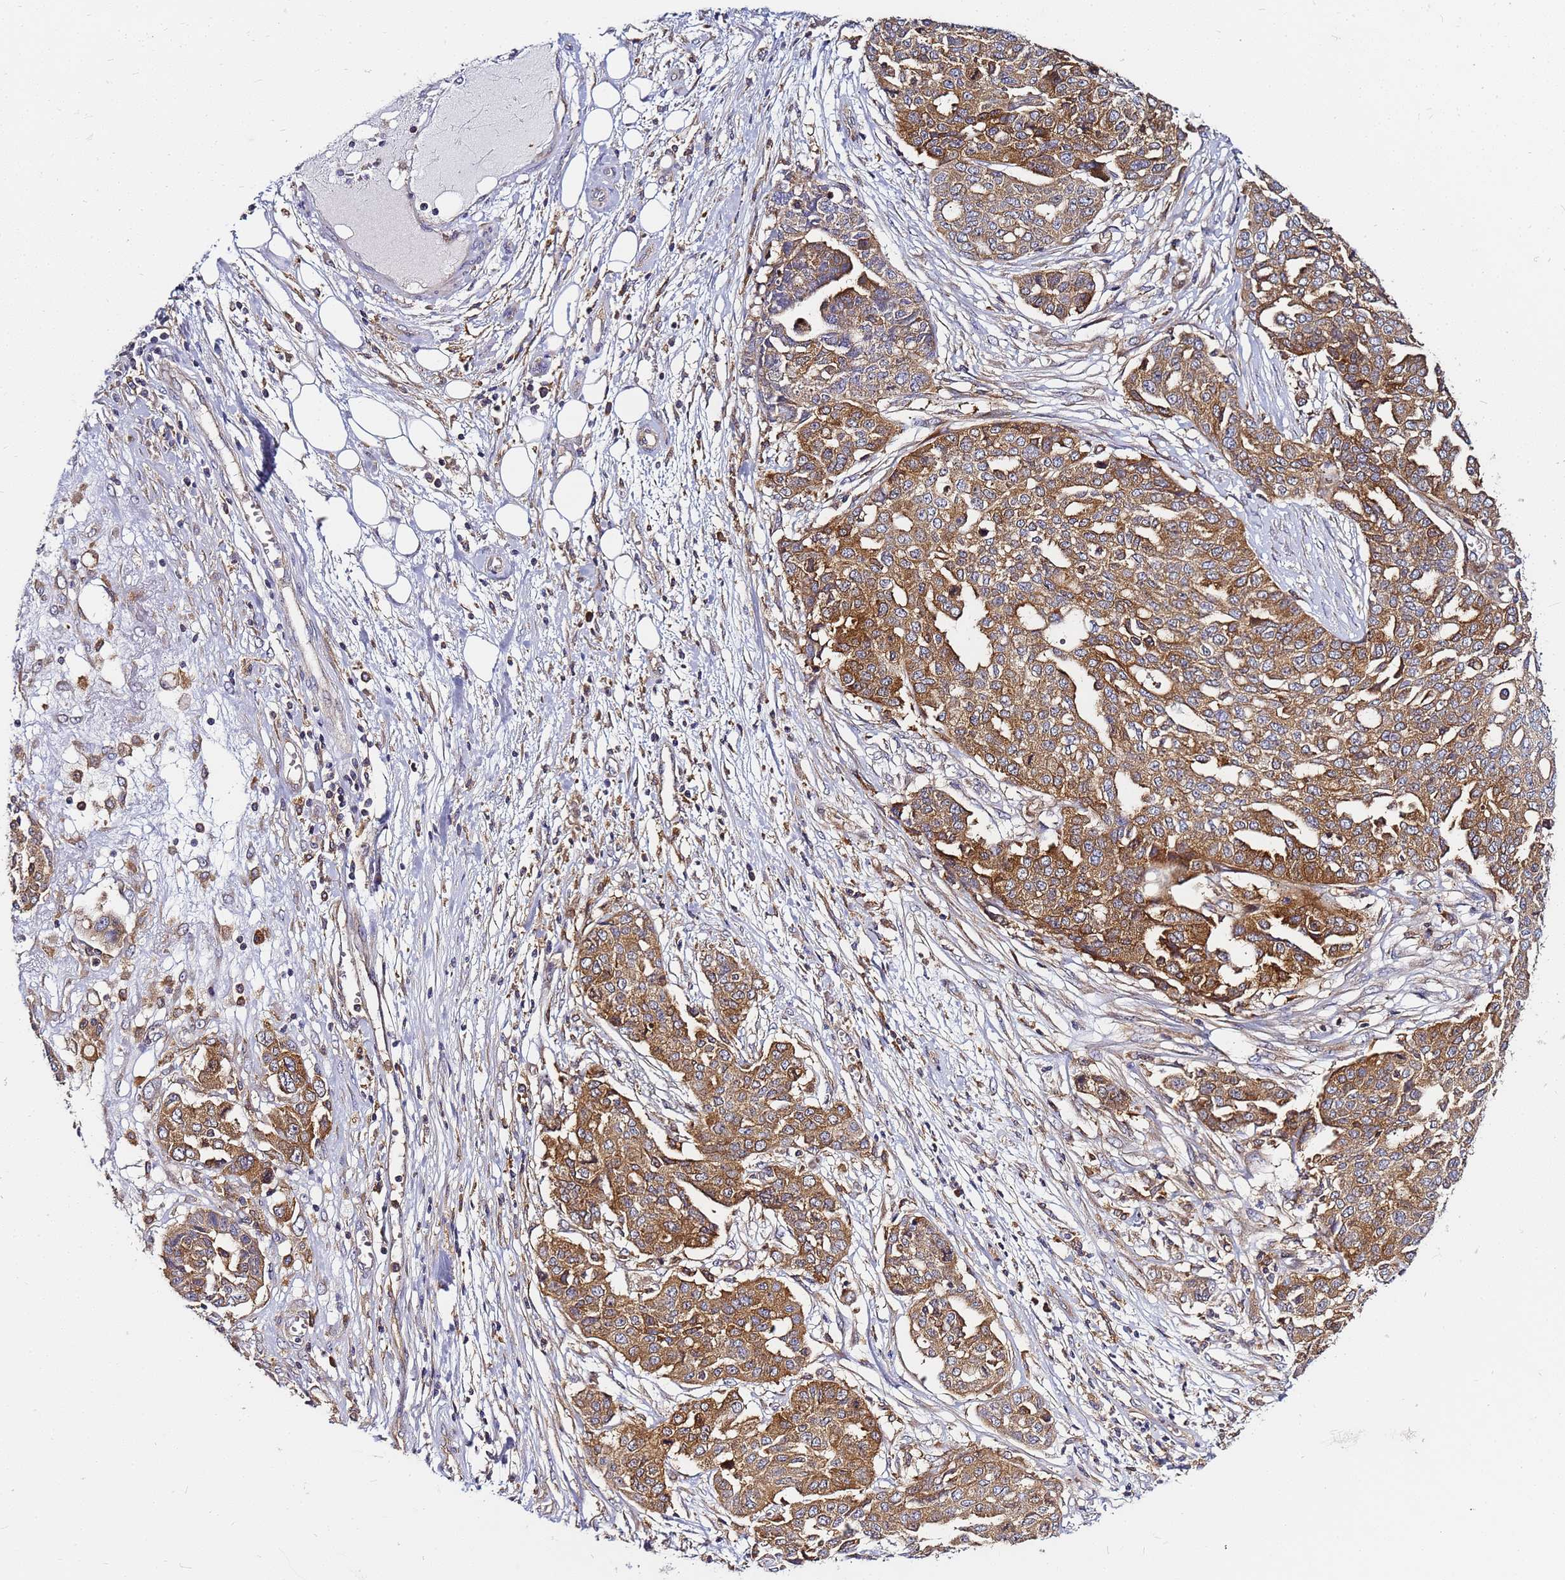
{"staining": {"intensity": "moderate", "quantity": ">75%", "location": "cytoplasmic/membranous"}, "tissue": "ovarian cancer", "cell_type": "Tumor cells", "image_type": "cancer", "snomed": [{"axis": "morphology", "description": "Cystadenocarcinoma, serous, NOS"}, {"axis": "topography", "description": "Soft tissue"}, {"axis": "topography", "description": "Ovary"}], "caption": "Immunohistochemical staining of human ovarian serous cystadenocarcinoma demonstrates medium levels of moderate cytoplasmic/membranous protein positivity in approximately >75% of tumor cells.", "gene": "CHM", "patient": {"sex": "female", "age": 57}}